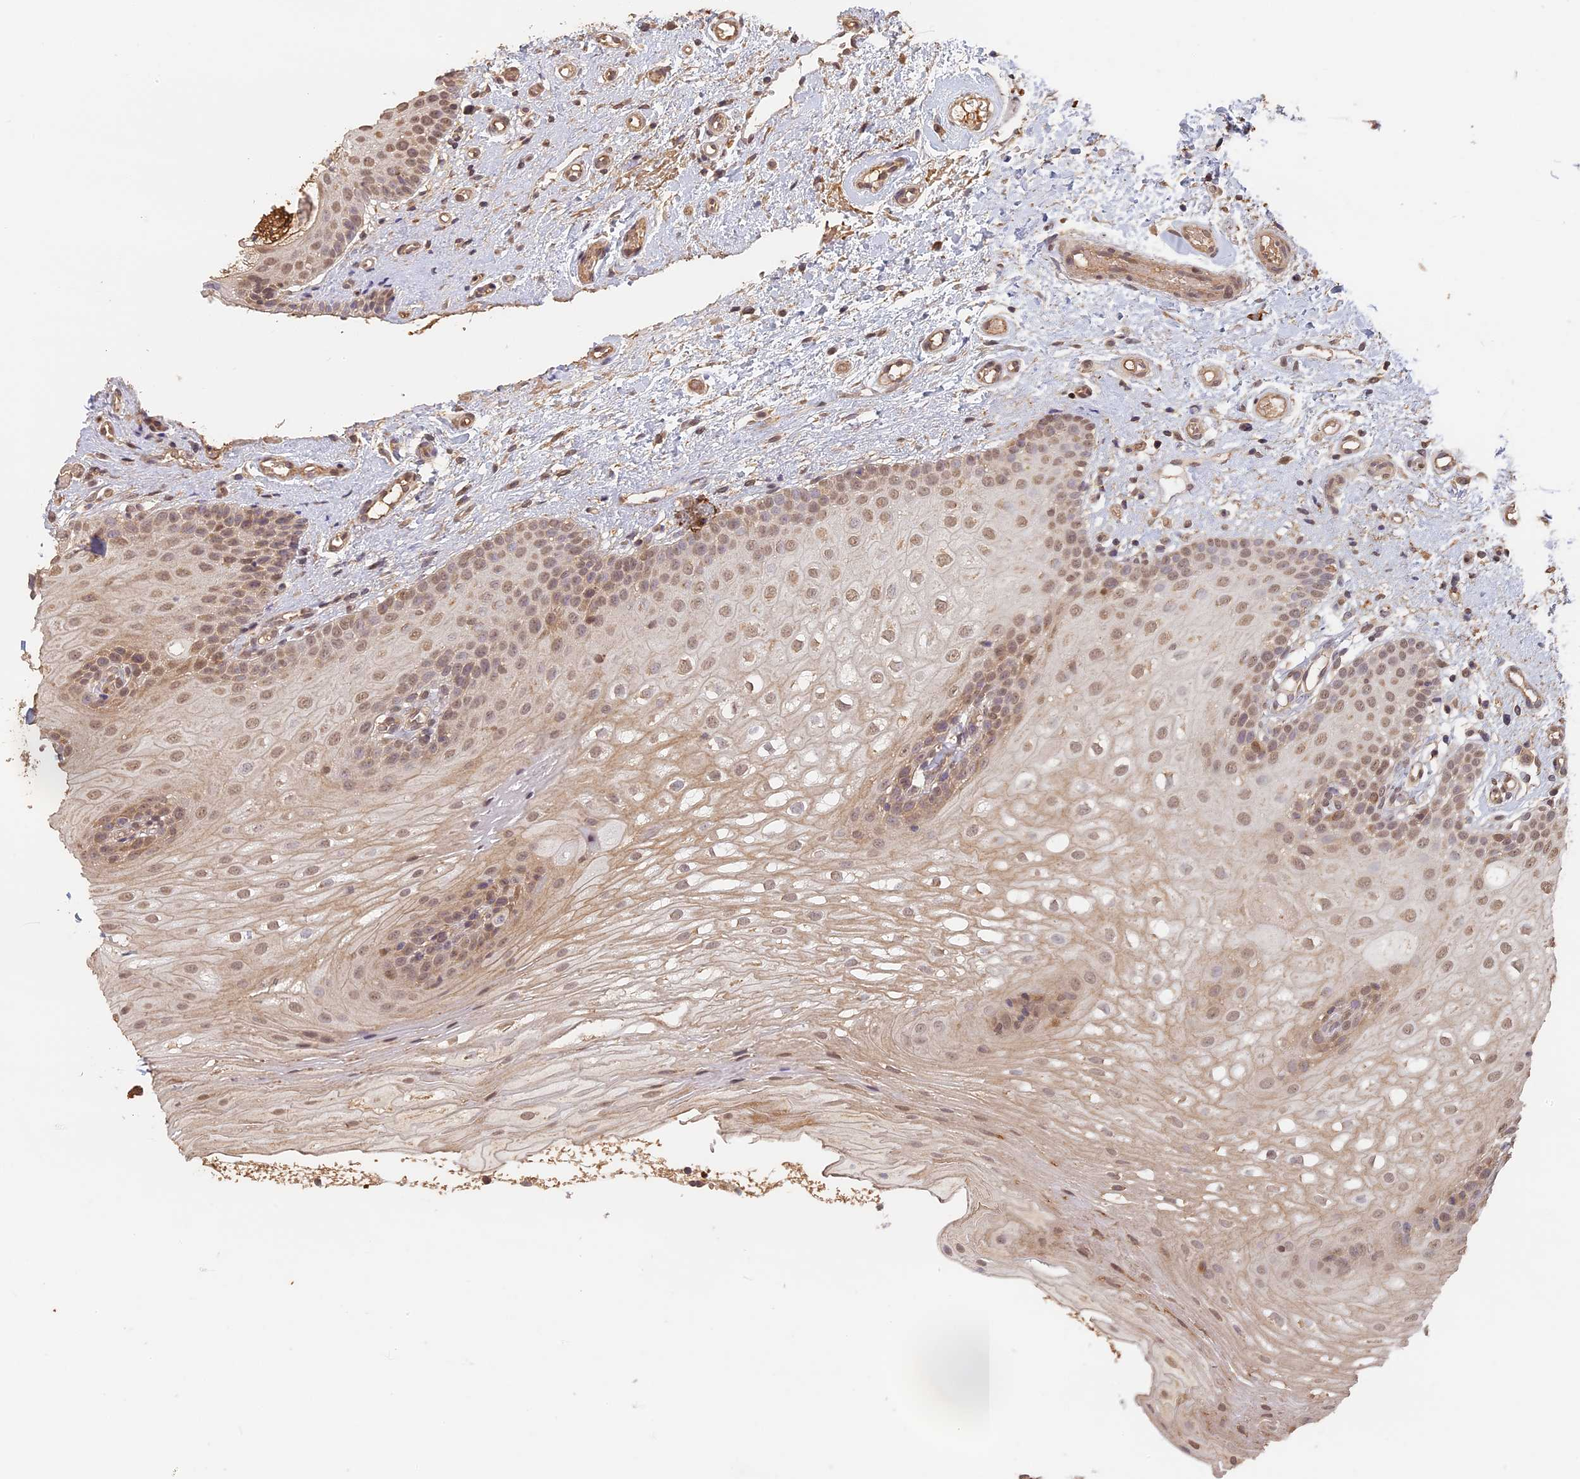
{"staining": {"intensity": "moderate", "quantity": ">75%", "location": "nuclear"}, "tissue": "oral mucosa", "cell_type": "Squamous epithelial cells", "image_type": "normal", "snomed": [{"axis": "morphology", "description": "Normal tissue, NOS"}, {"axis": "topography", "description": "Oral tissue"}], "caption": "Approximately >75% of squamous epithelial cells in unremarkable oral mucosa reveal moderate nuclear protein staining as visualized by brown immunohistochemical staining.", "gene": "STX16", "patient": {"sex": "female", "age": 54}}